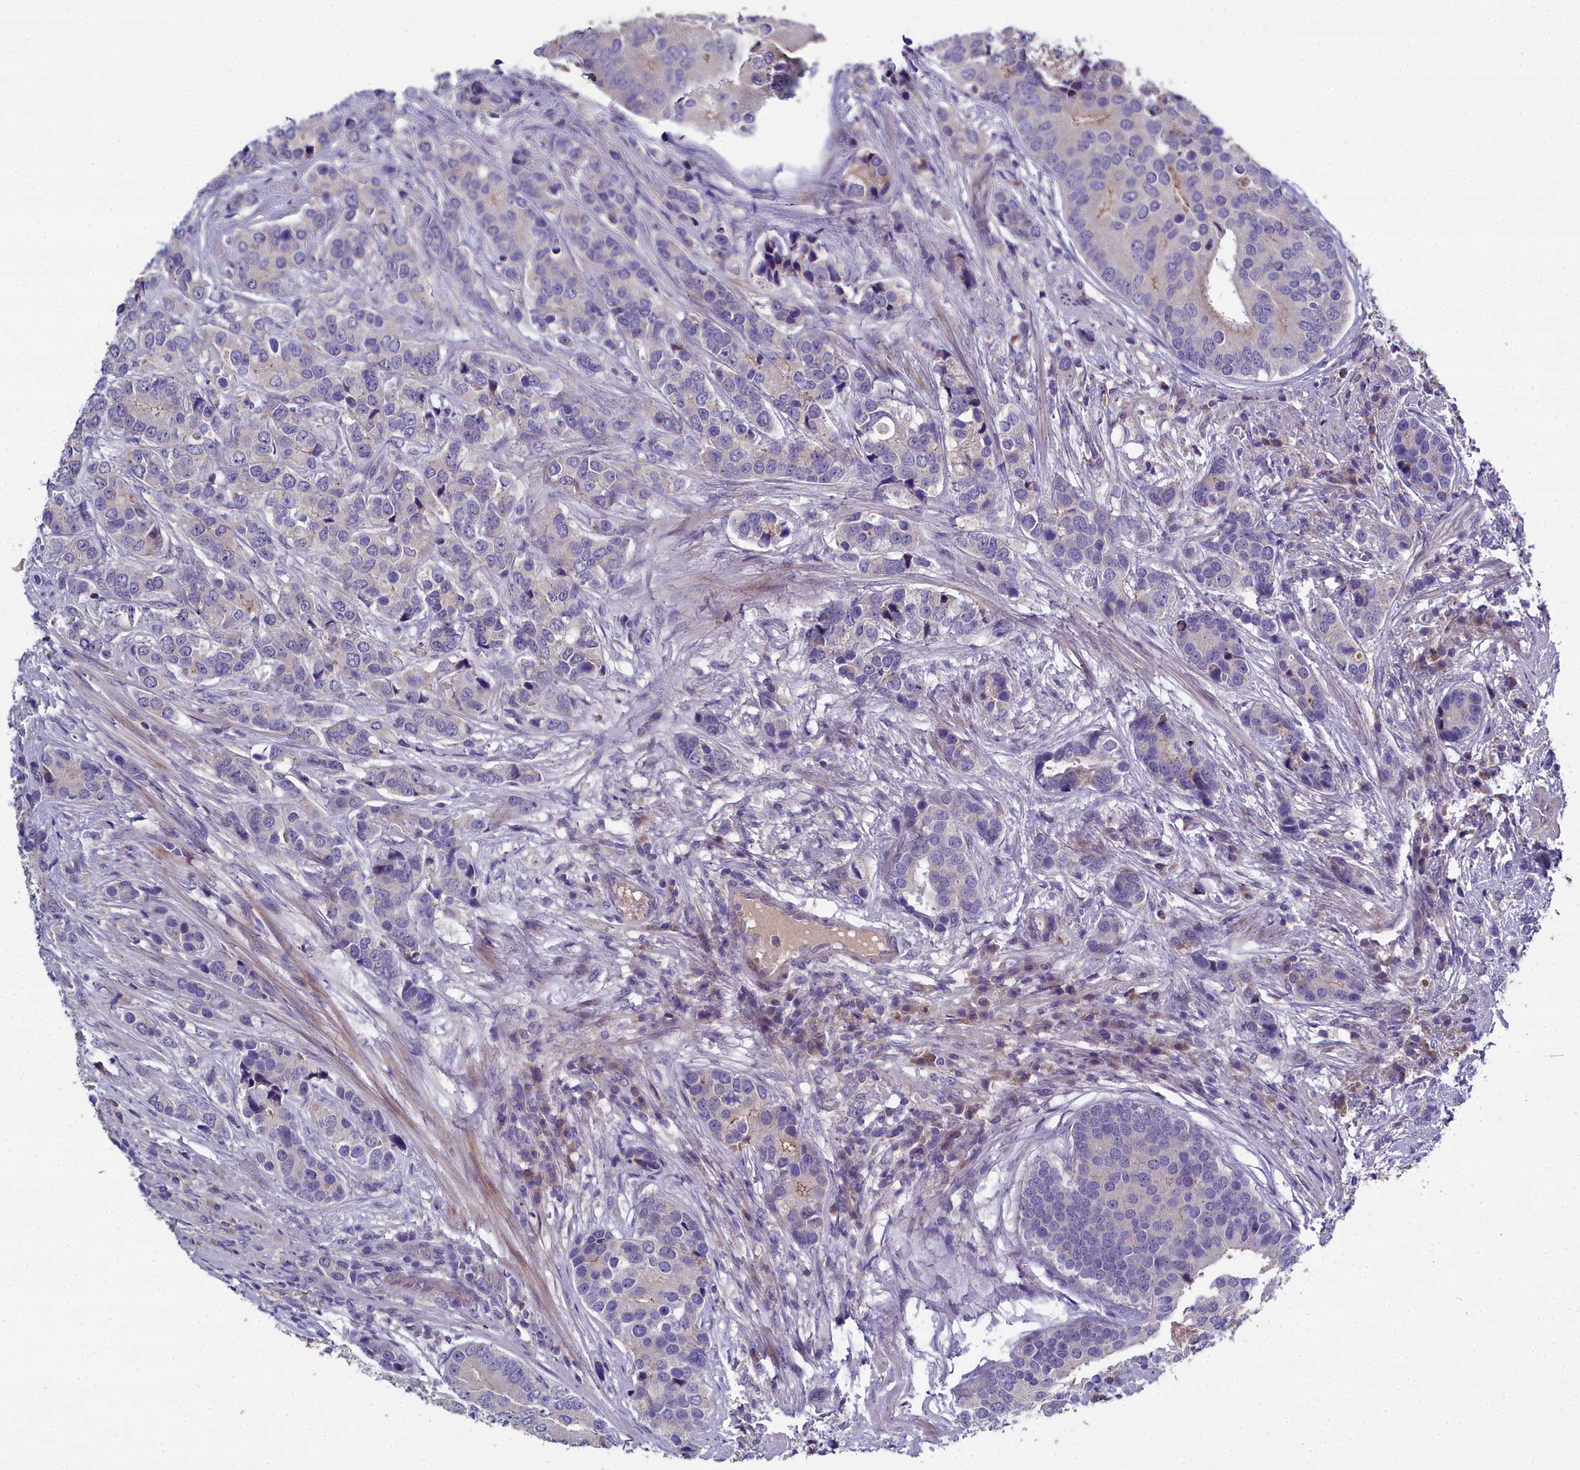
{"staining": {"intensity": "negative", "quantity": "none", "location": "none"}, "tissue": "prostate cancer", "cell_type": "Tumor cells", "image_type": "cancer", "snomed": [{"axis": "morphology", "description": "Adenocarcinoma, High grade"}, {"axis": "topography", "description": "Prostate"}], "caption": "Human prostate high-grade adenocarcinoma stained for a protein using IHC shows no expression in tumor cells.", "gene": "NT5M", "patient": {"sex": "male", "age": 62}}